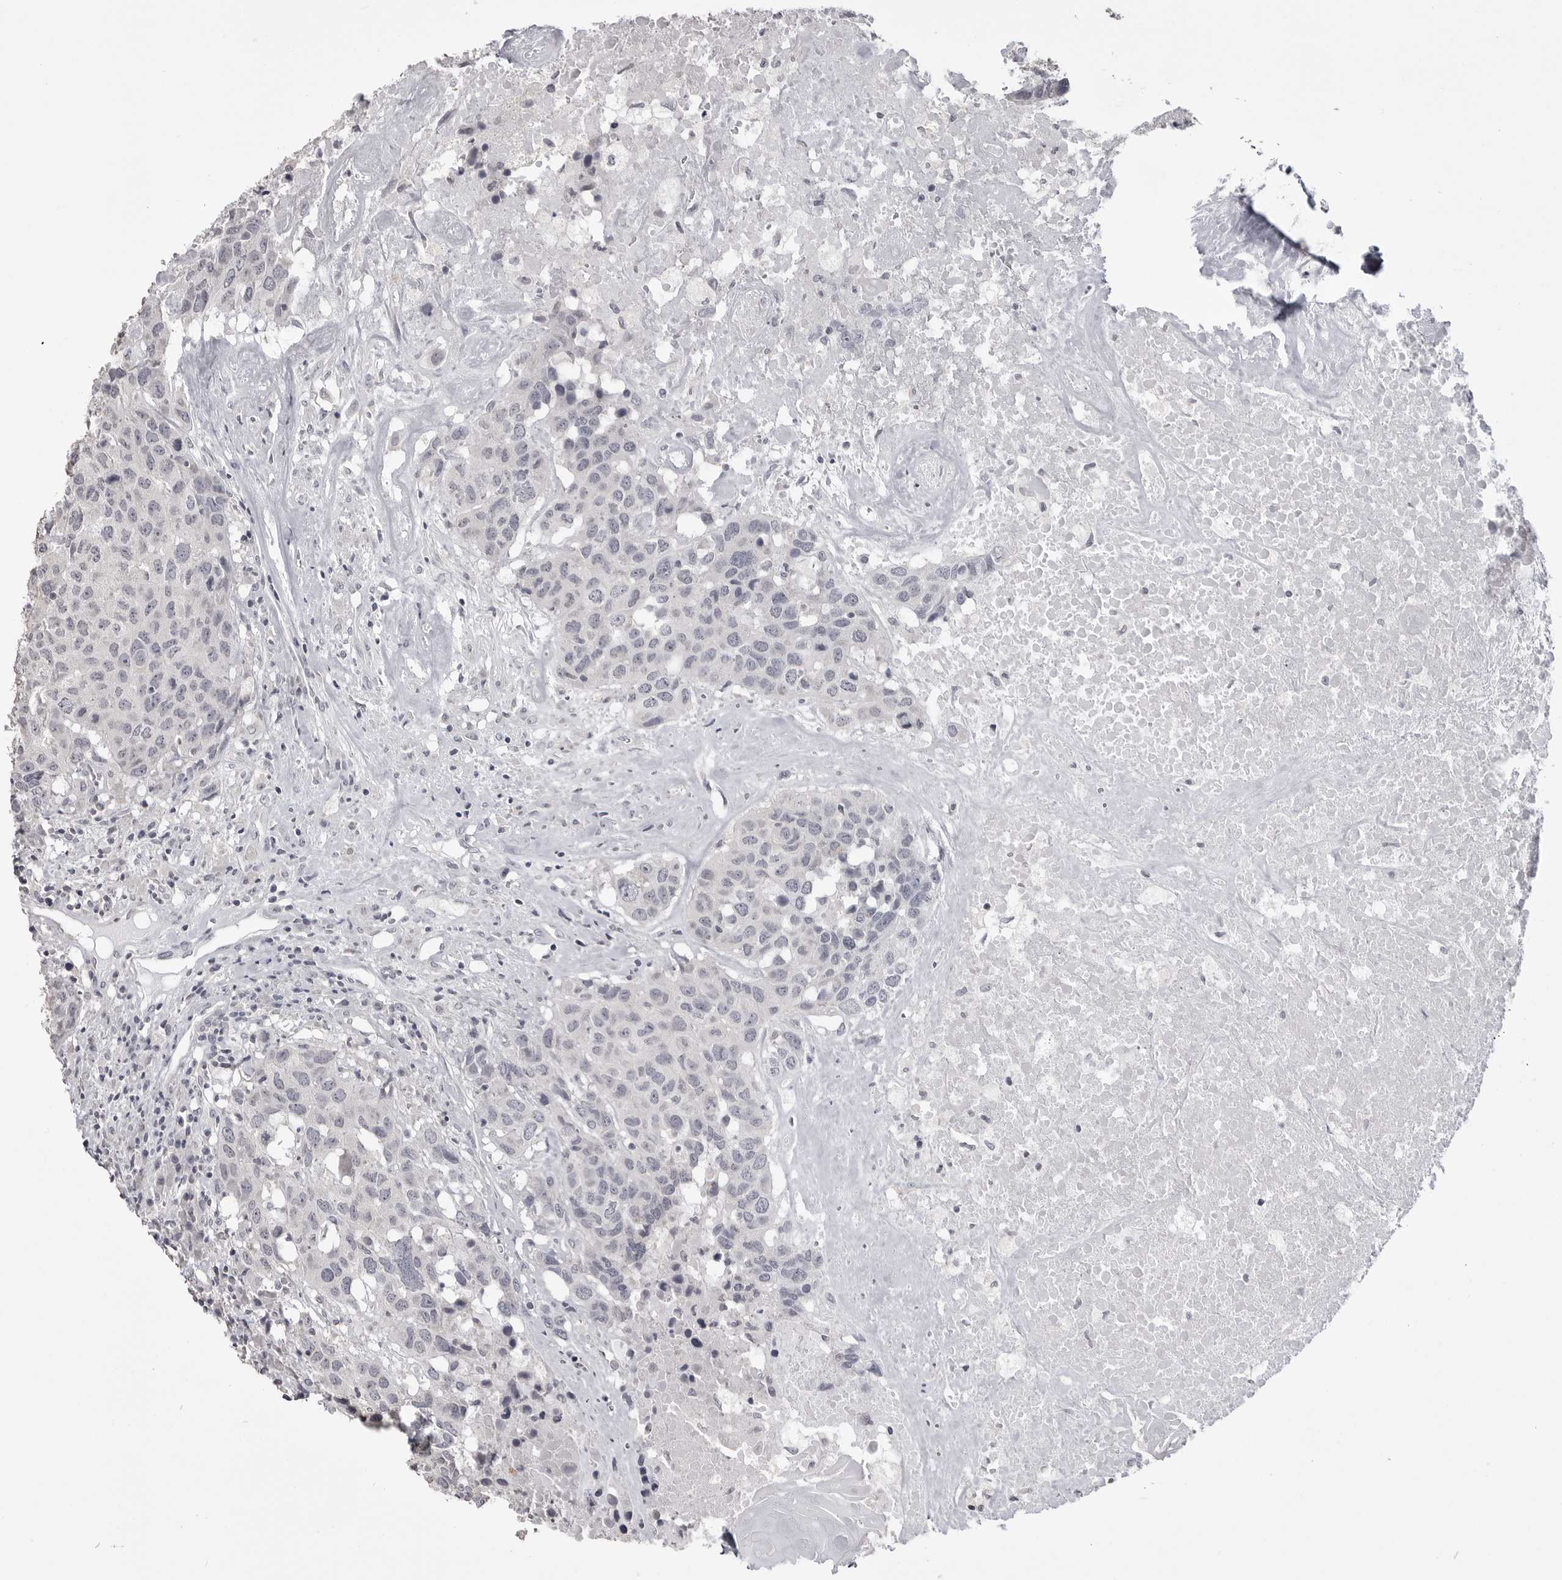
{"staining": {"intensity": "negative", "quantity": "none", "location": "none"}, "tissue": "head and neck cancer", "cell_type": "Tumor cells", "image_type": "cancer", "snomed": [{"axis": "morphology", "description": "Squamous cell carcinoma, NOS"}, {"axis": "topography", "description": "Head-Neck"}], "caption": "High power microscopy micrograph of an immunohistochemistry micrograph of head and neck cancer (squamous cell carcinoma), revealing no significant positivity in tumor cells. (Stains: DAB (3,3'-diaminobenzidine) immunohistochemistry with hematoxylin counter stain, Microscopy: brightfield microscopy at high magnification).", "gene": "GPN2", "patient": {"sex": "male", "age": 66}}